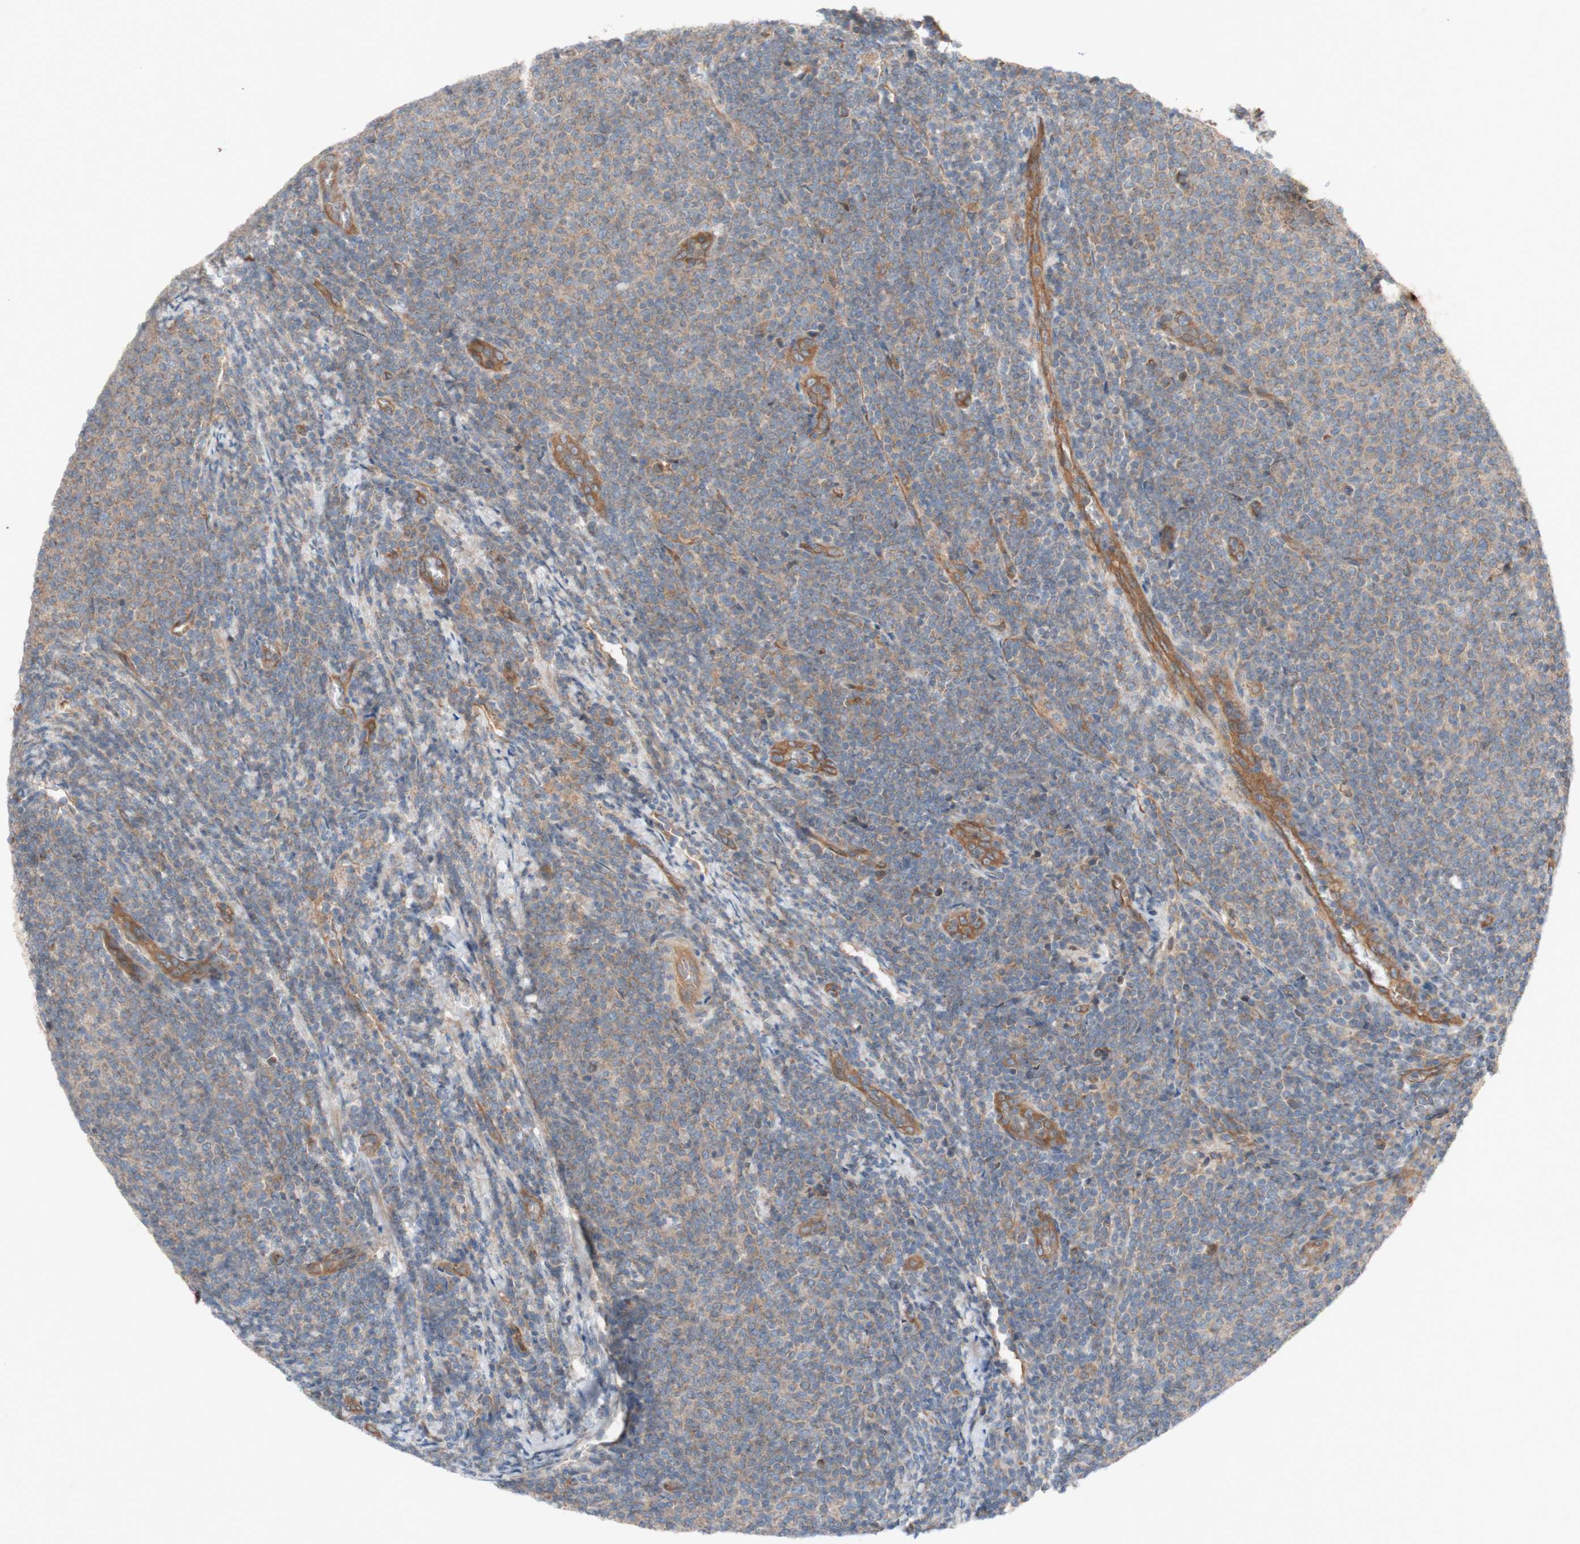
{"staining": {"intensity": "weak", "quantity": ">75%", "location": "cytoplasmic/membranous"}, "tissue": "lymphoma", "cell_type": "Tumor cells", "image_type": "cancer", "snomed": [{"axis": "morphology", "description": "Malignant lymphoma, non-Hodgkin's type, Low grade"}, {"axis": "topography", "description": "Lymph node"}], "caption": "A high-resolution micrograph shows IHC staining of lymphoma, which shows weak cytoplasmic/membranous positivity in about >75% of tumor cells.", "gene": "TST", "patient": {"sex": "male", "age": 66}}